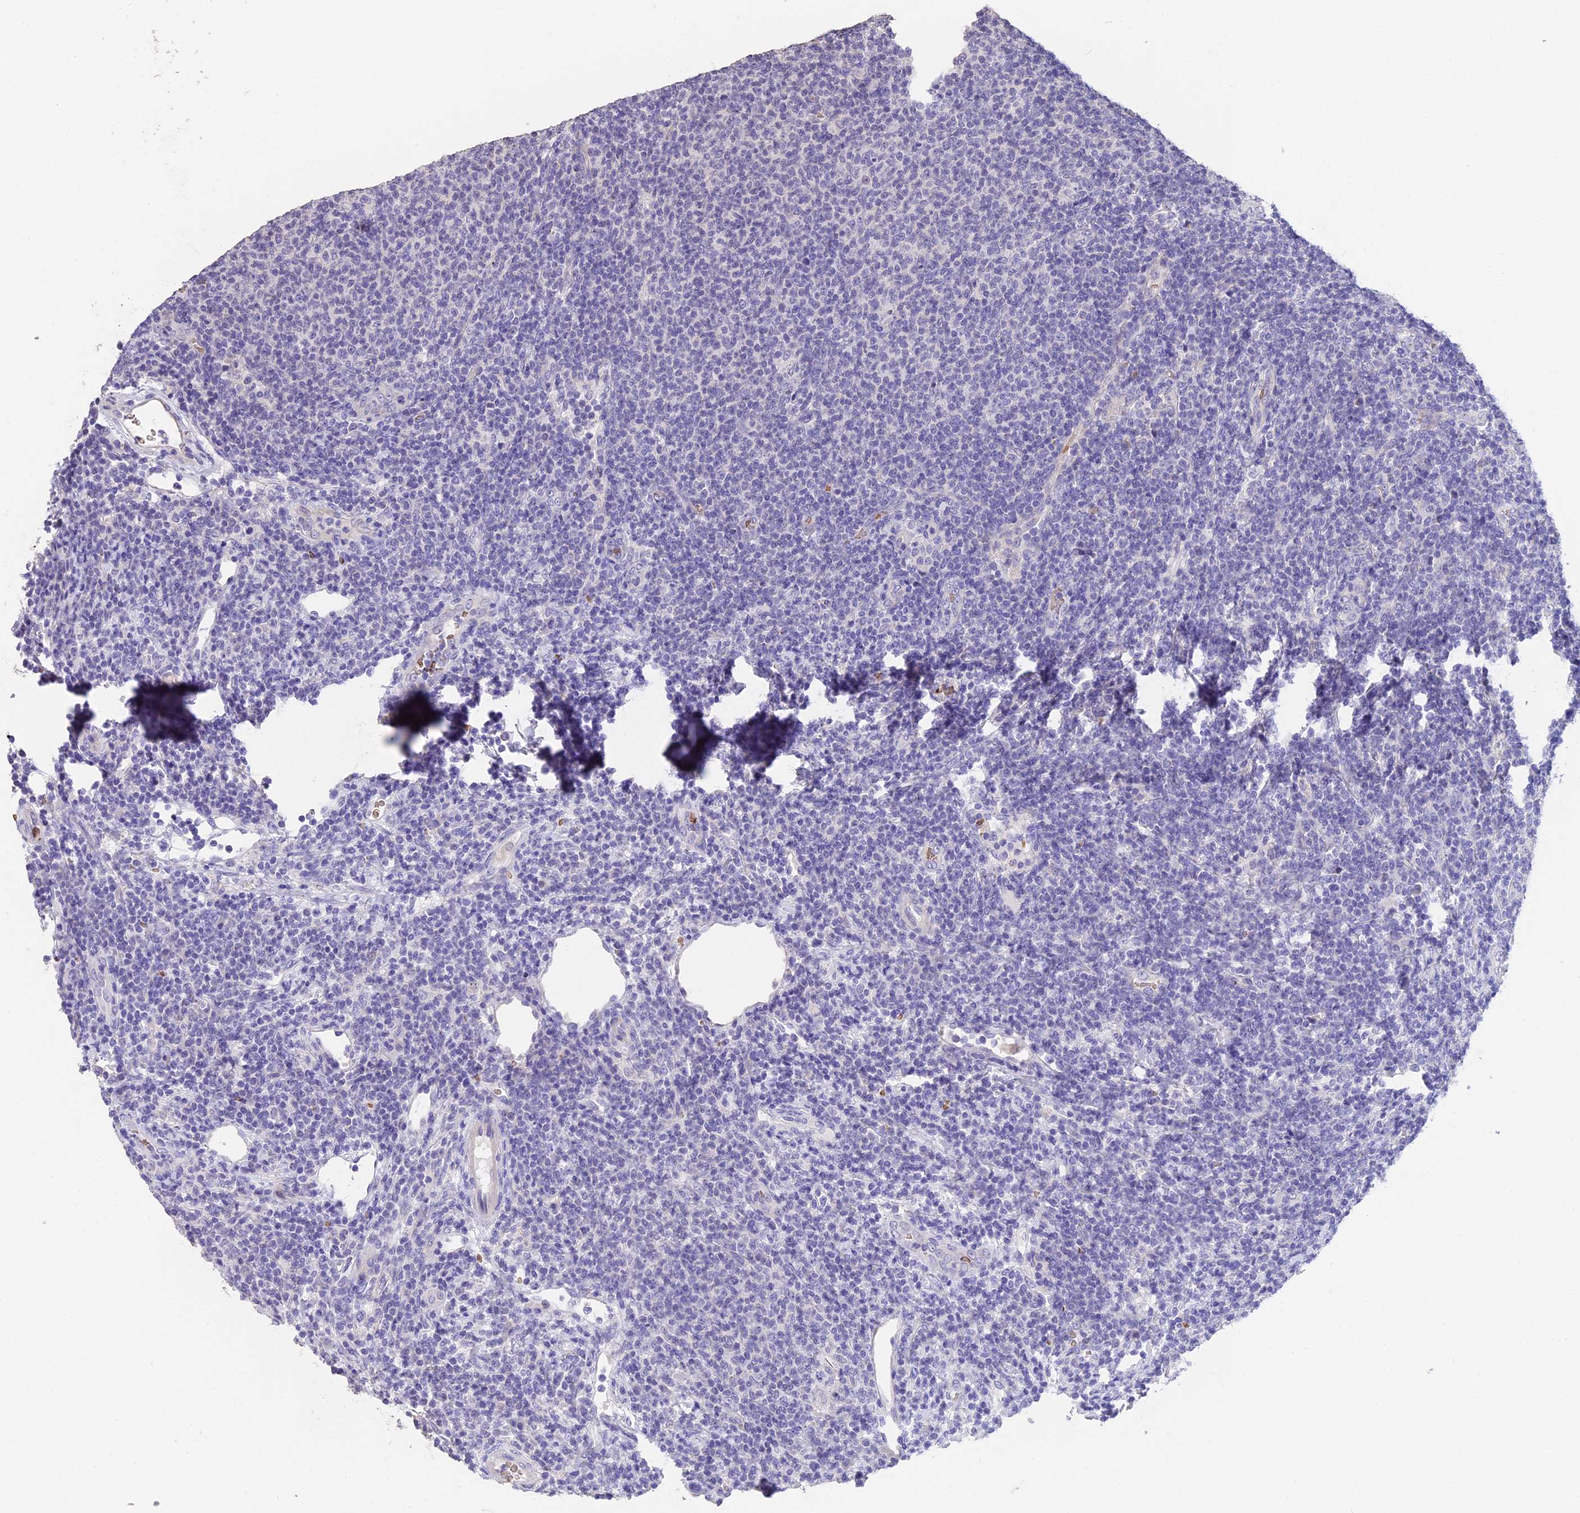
{"staining": {"intensity": "negative", "quantity": "none", "location": "none"}, "tissue": "lymphoma", "cell_type": "Tumor cells", "image_type": "cancer", "snomed": [{"axis": "morphology", "description": "Malignant lymphoma, non-Hodgkin's type, Low grade"}, {"axis": "topography", "description": "Lymph node"}], "caption": "The micrograph shows no significant staining in tumor cells of lymphoma.", "gene": "TNNC2", "patient": {"sex": "male", "age": 66}}